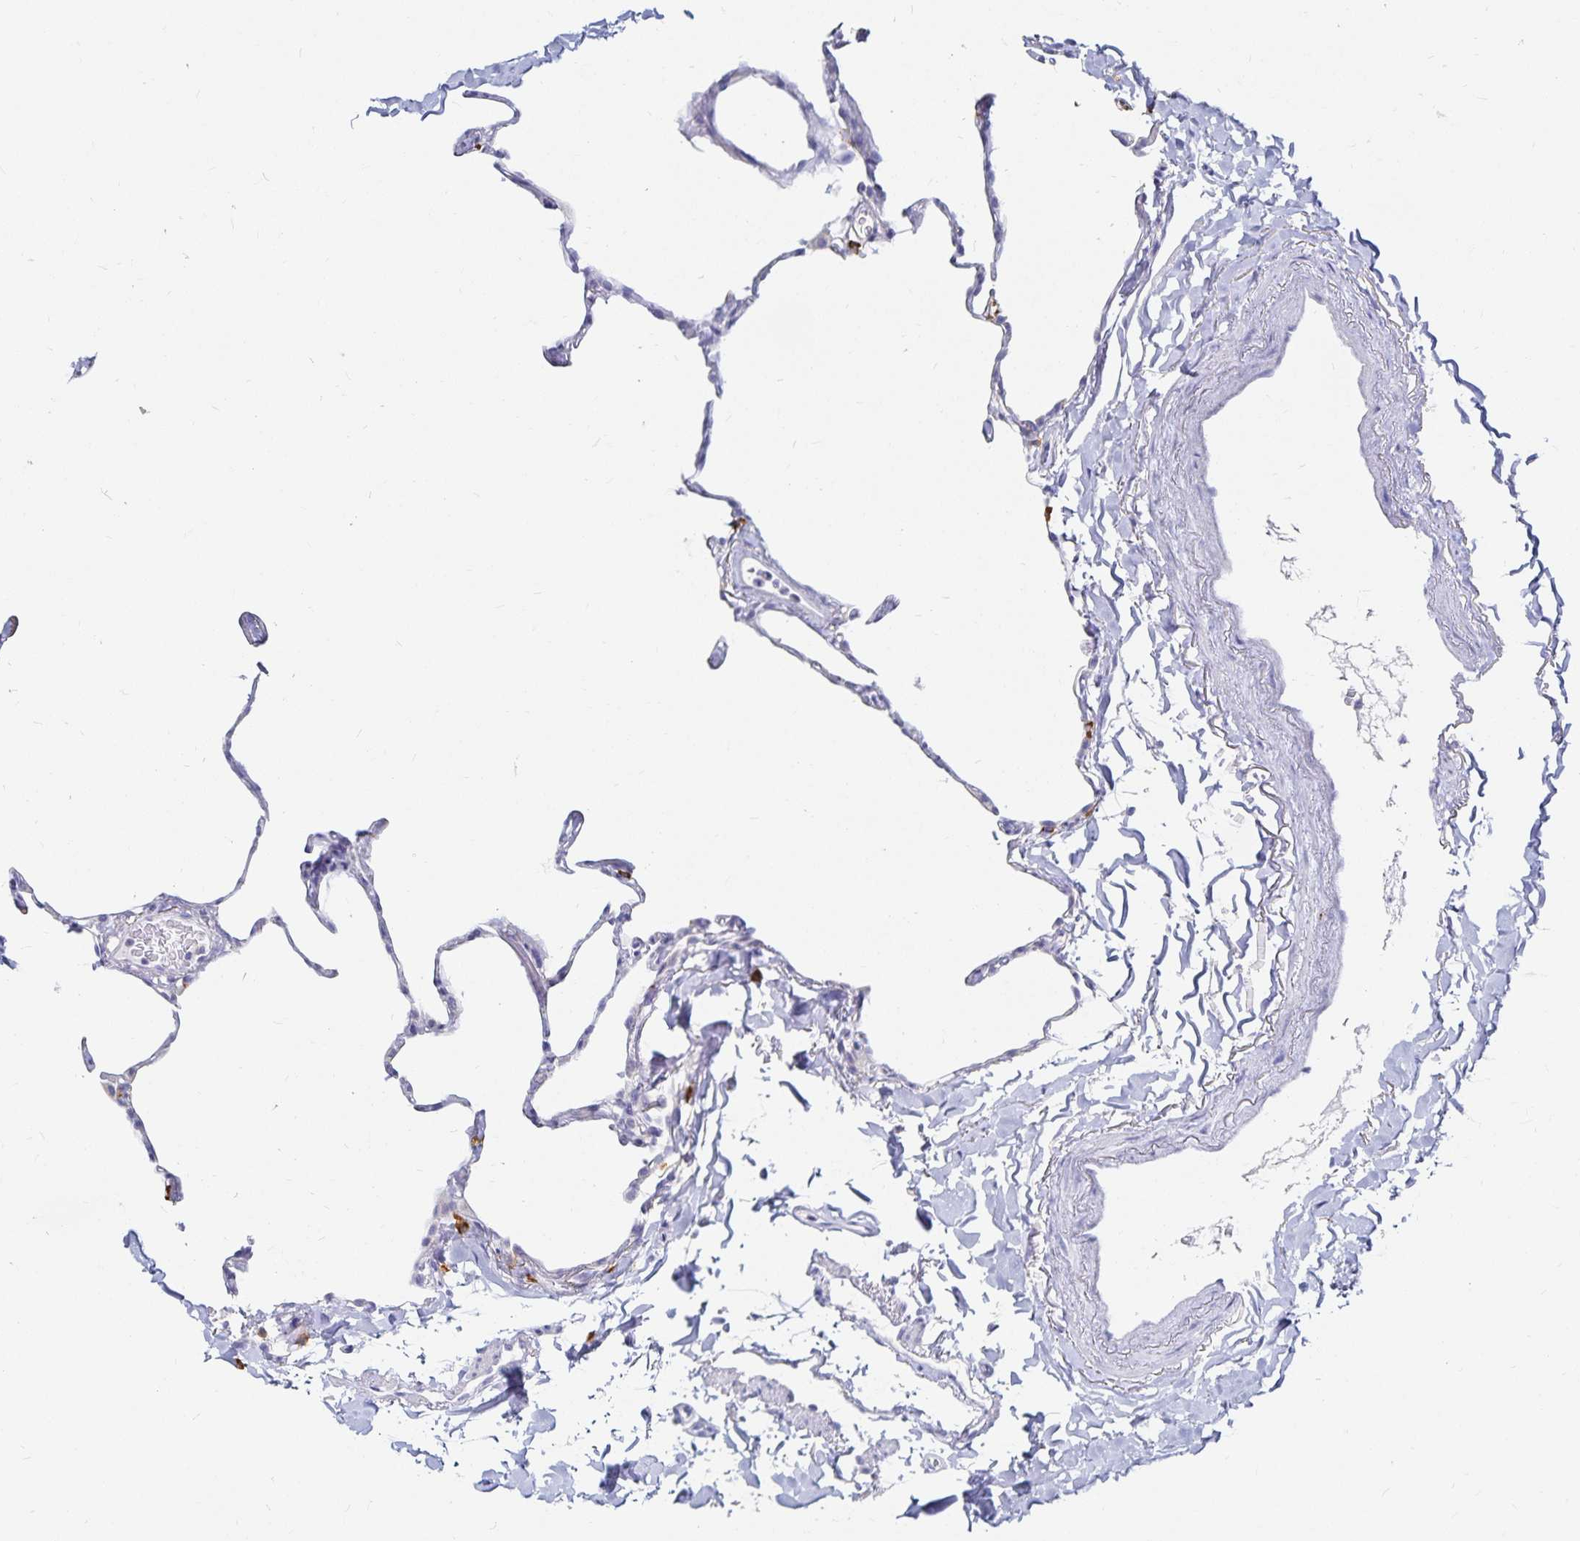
{"staining": {"intensity": "negative", "quantity": "none", "location": "none"}, "tissue": "lung", "cell_type": "Alveolar cells", "image_type": "normal", "snomed": [{"axis": "morphology", "description": "Normal tissue, NOS"}, {"axis": "topography", "description": "Lung"}], "caption": "Alveolar cells show no significant protein positivity in unremarkable lung. (DAB (3,3'-diaminobenzidine) immunohistochemistry (IHC), high magnification).", "gene": "TNIP1", "patient": {"sex": "male", "age": 65}}